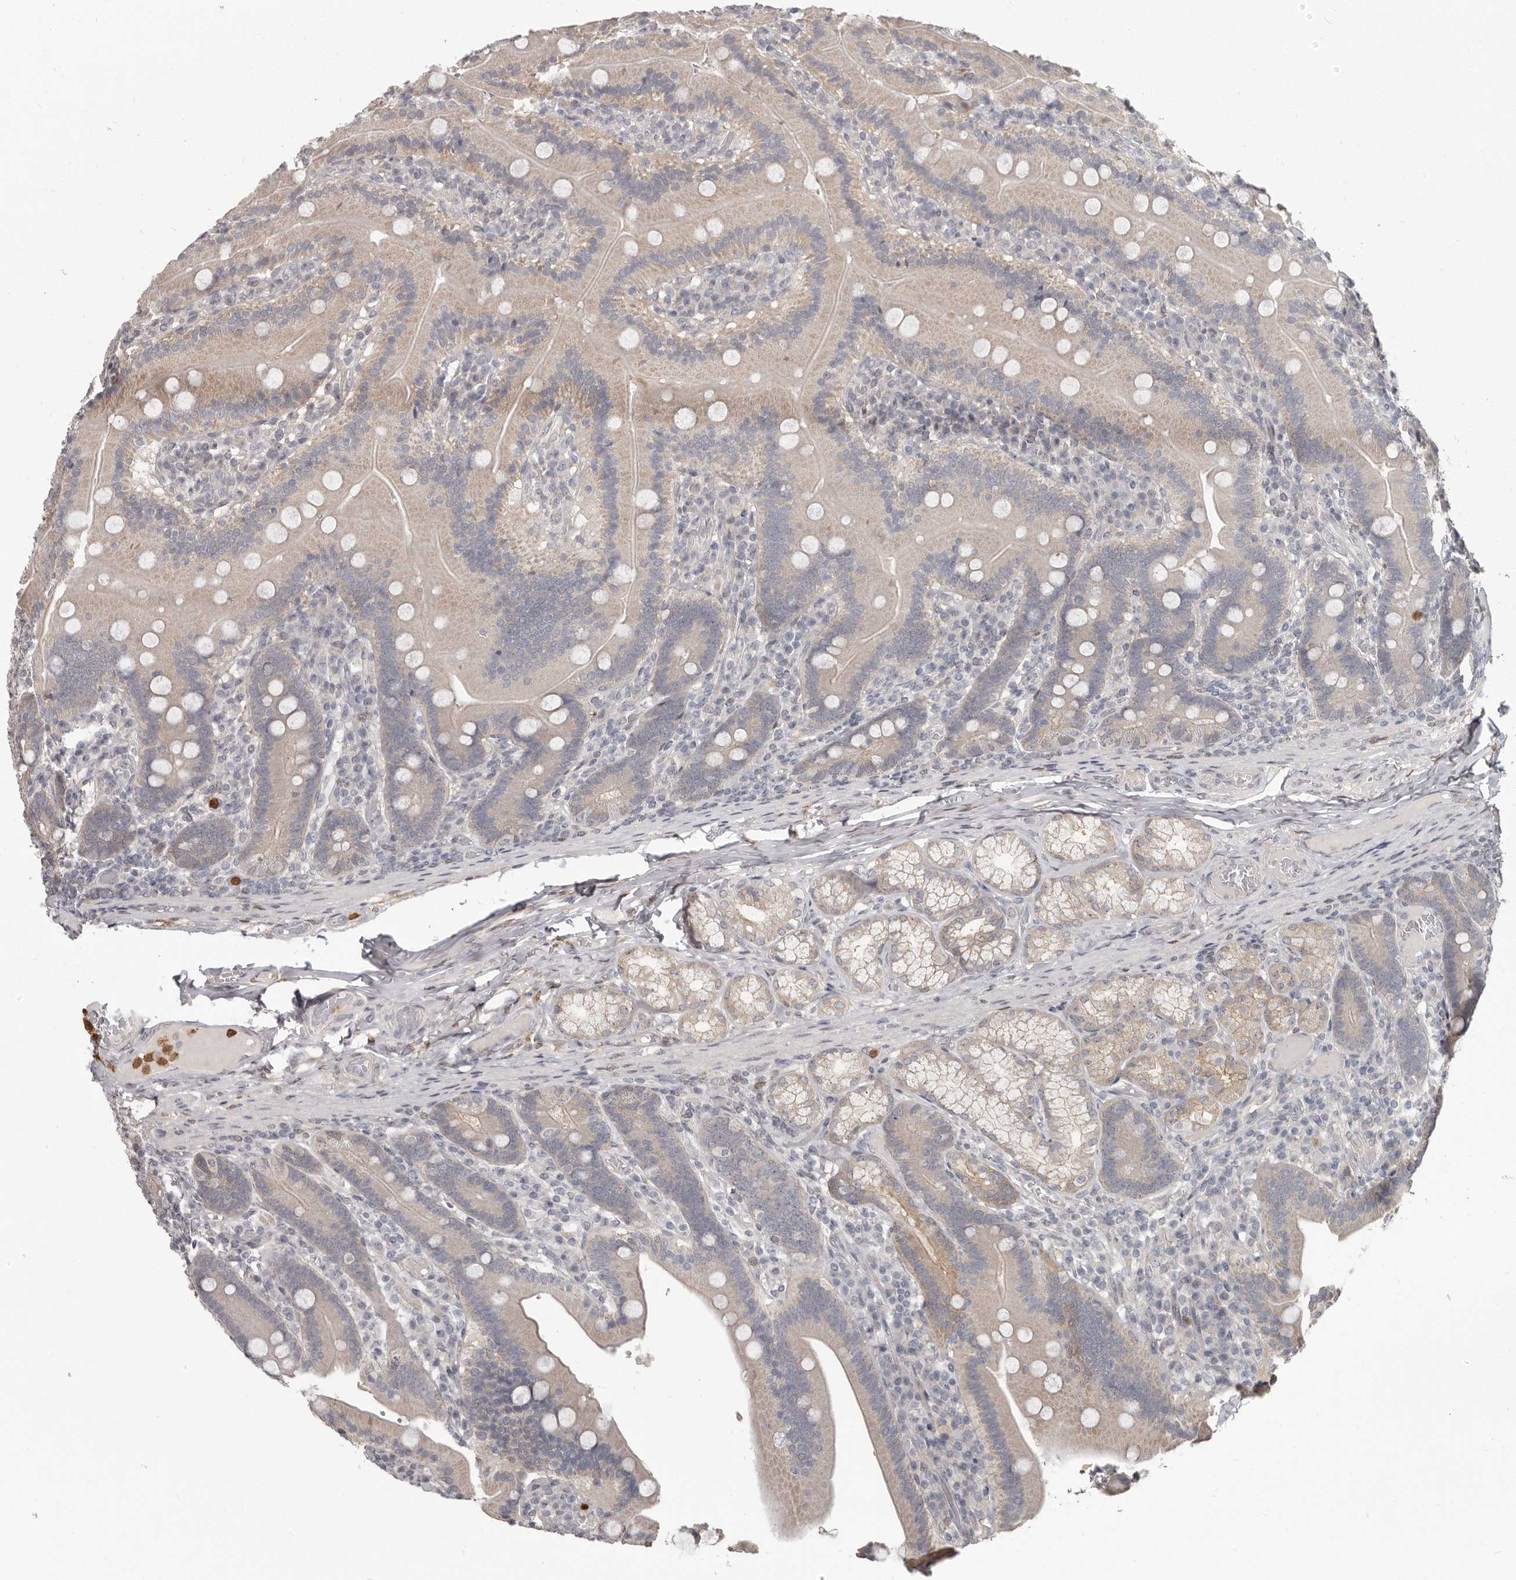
{"staining": {"intensity": "weak", "quantity": "25%-75%", "location": "cytoplasmic/membranous"}, "tissue": "duodenum", "cell_type": "Glandular cells", "image_type": "normal", "snomed": [{"axis": "morphology", "description": "Normal tissue, NOS"}, {"axis": "topography", "description": "Duodenum"}], "caption": "A high-resolution histopathology image shows immunohistochemistry staining of benign duodenum, which shows weak cytoplasmic/membranous expression in approximately 25%-75% of glandular cells.", "gene": "GPR157", "patient": {"sex": "female", "age": 62}}